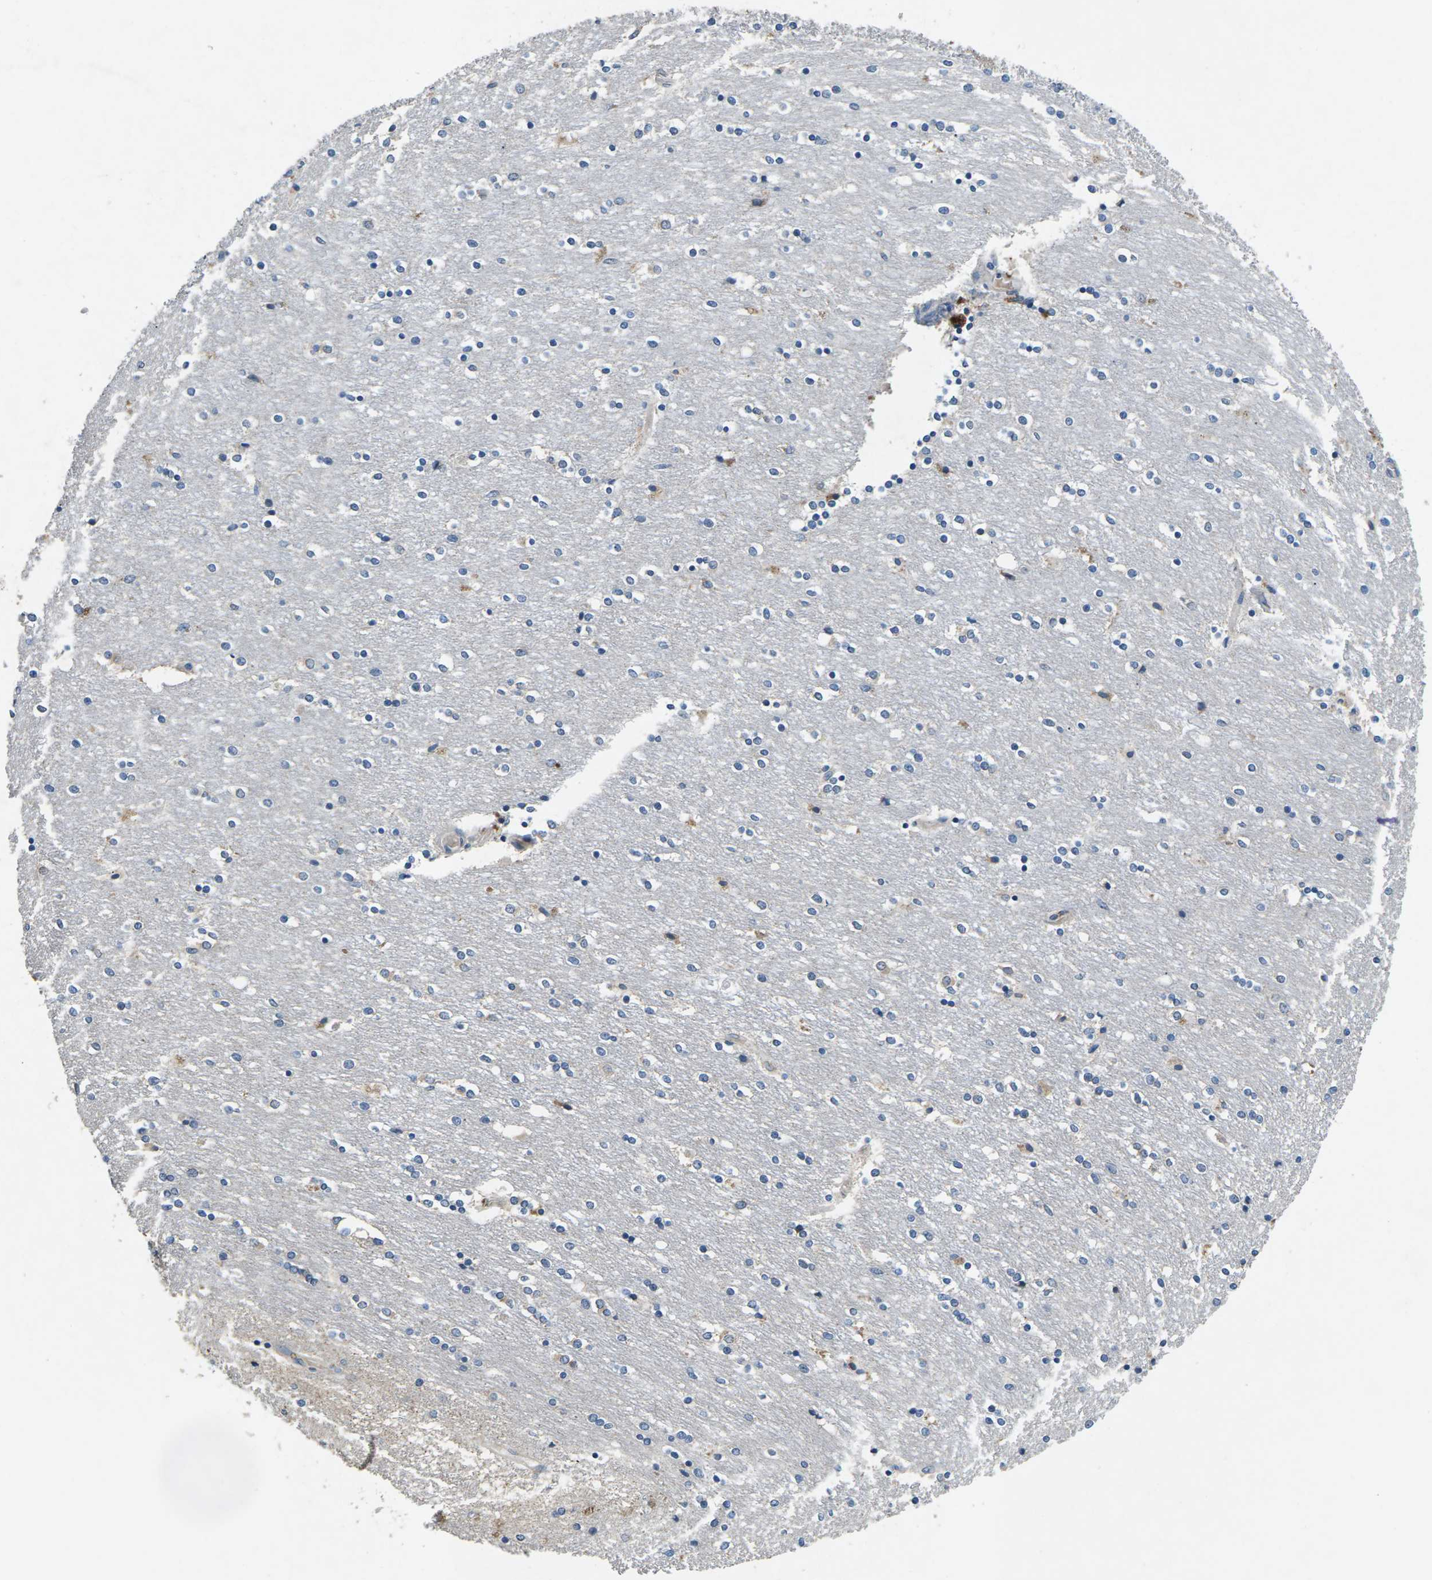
{"staining": {"intensity": "negative", "quantity": "none", "location": "none"}, "tissue": "caudate", "cell_type": "Glial cells", "image_type": "normal", "snomed": [{"axis": "morphology", "description": "Normal tissue, NOS"}, {"axis": "topography", "description": "Lateral ventricle wall"}], "caption": "This micrograph is of normal caudate stained with immunohistochemistry (IHC) to label a protein in brown with the nuclei are counter-stained blue. There is no staining in glial cells.", "gene": "ERGIC3", "patient": {"sex": "female", "age": 54}}